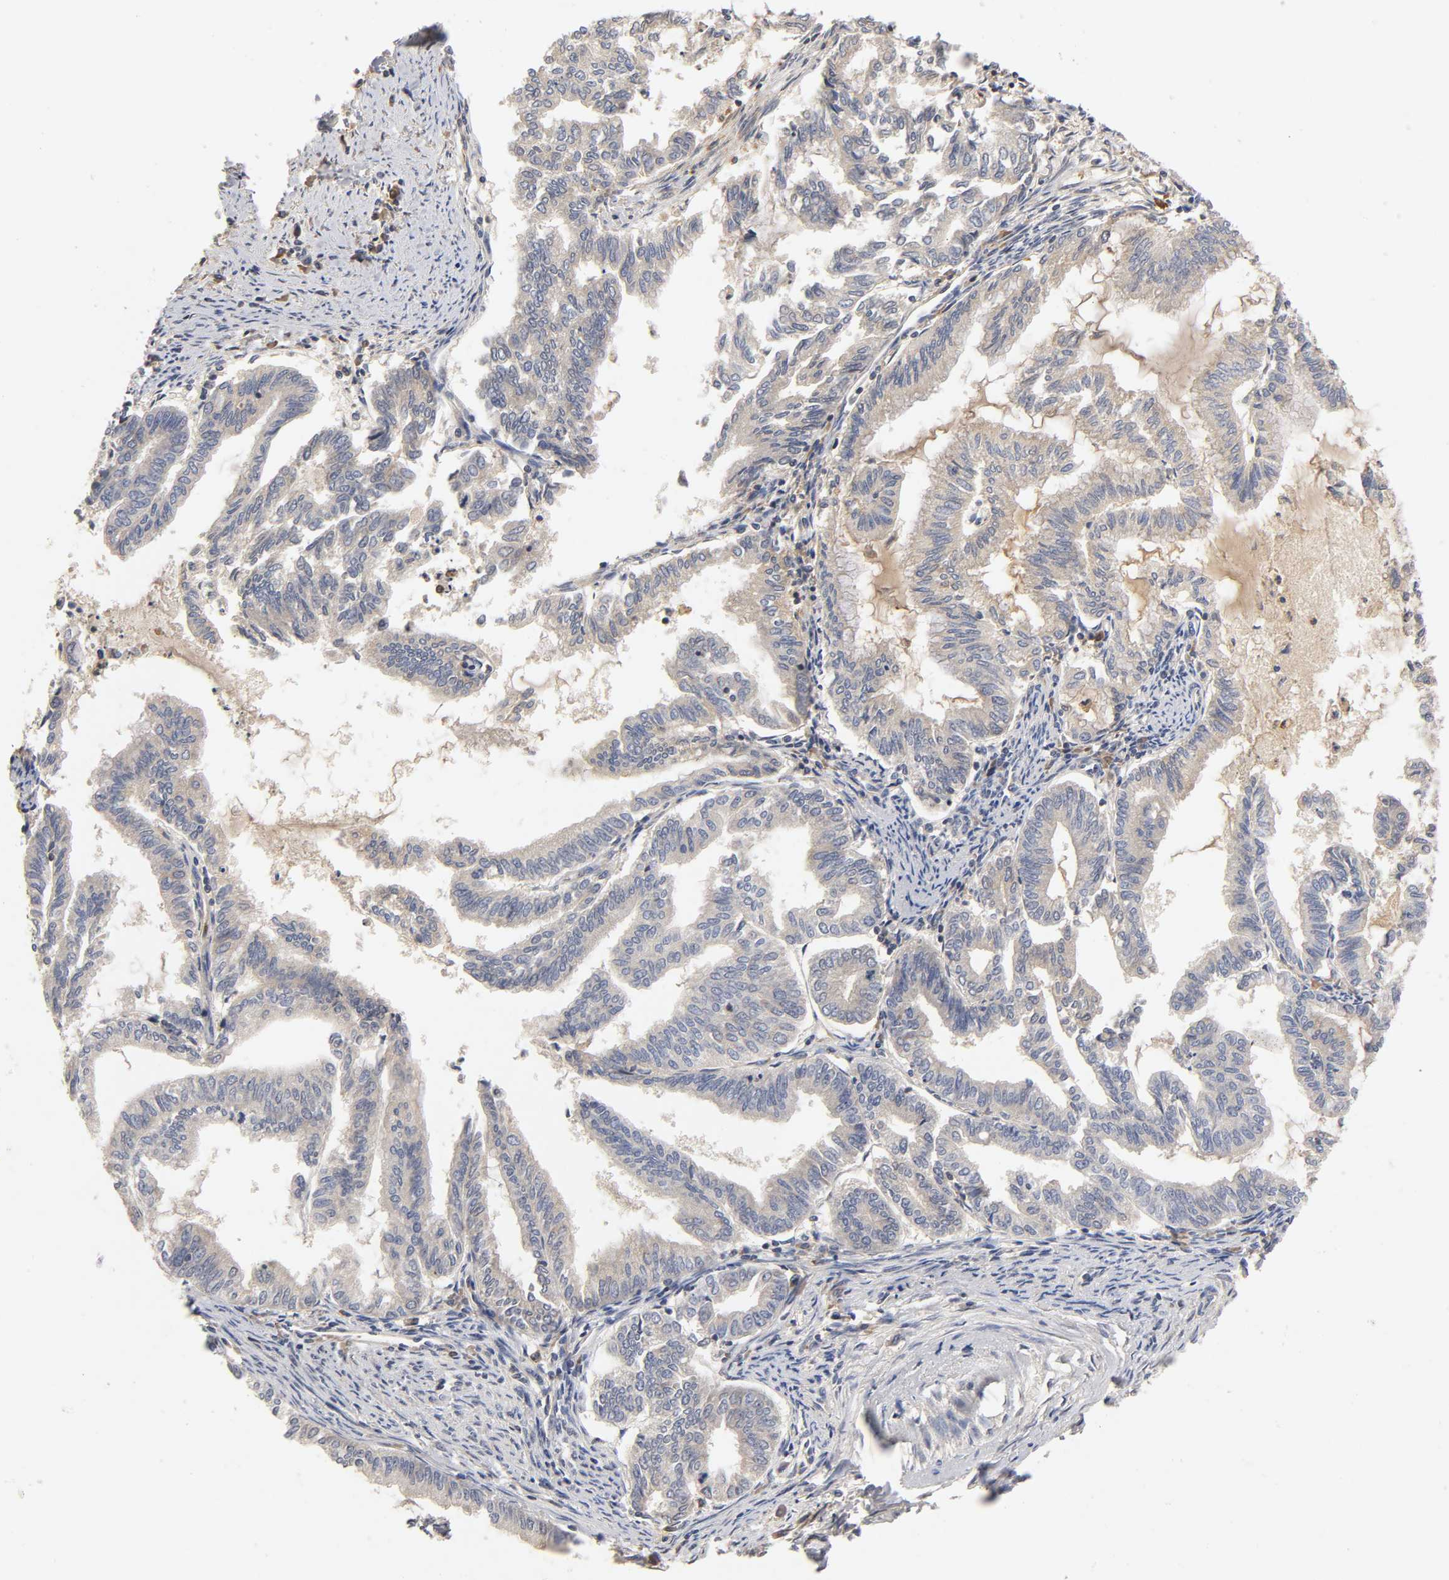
{"staining": {"intensity": "weak", "quantity": "<25%", "location": "cytoplasmic/membranous"}, "tissue": "endometrial cancer", "cell_type": "Tumor cells", "image_type": "cancer", "snomed": [{"axis": "morphology", "description": "Adenocarcinoma, NOS"}, {"axis": "topography", "description": "Endometrium"}], "caption": "This is a image of IHC staining of endometrial adenocarcinoma, which shows no expression in tumor cells.", "gene": "RHOA", "patient": {"sex": "female", "age": 79}}